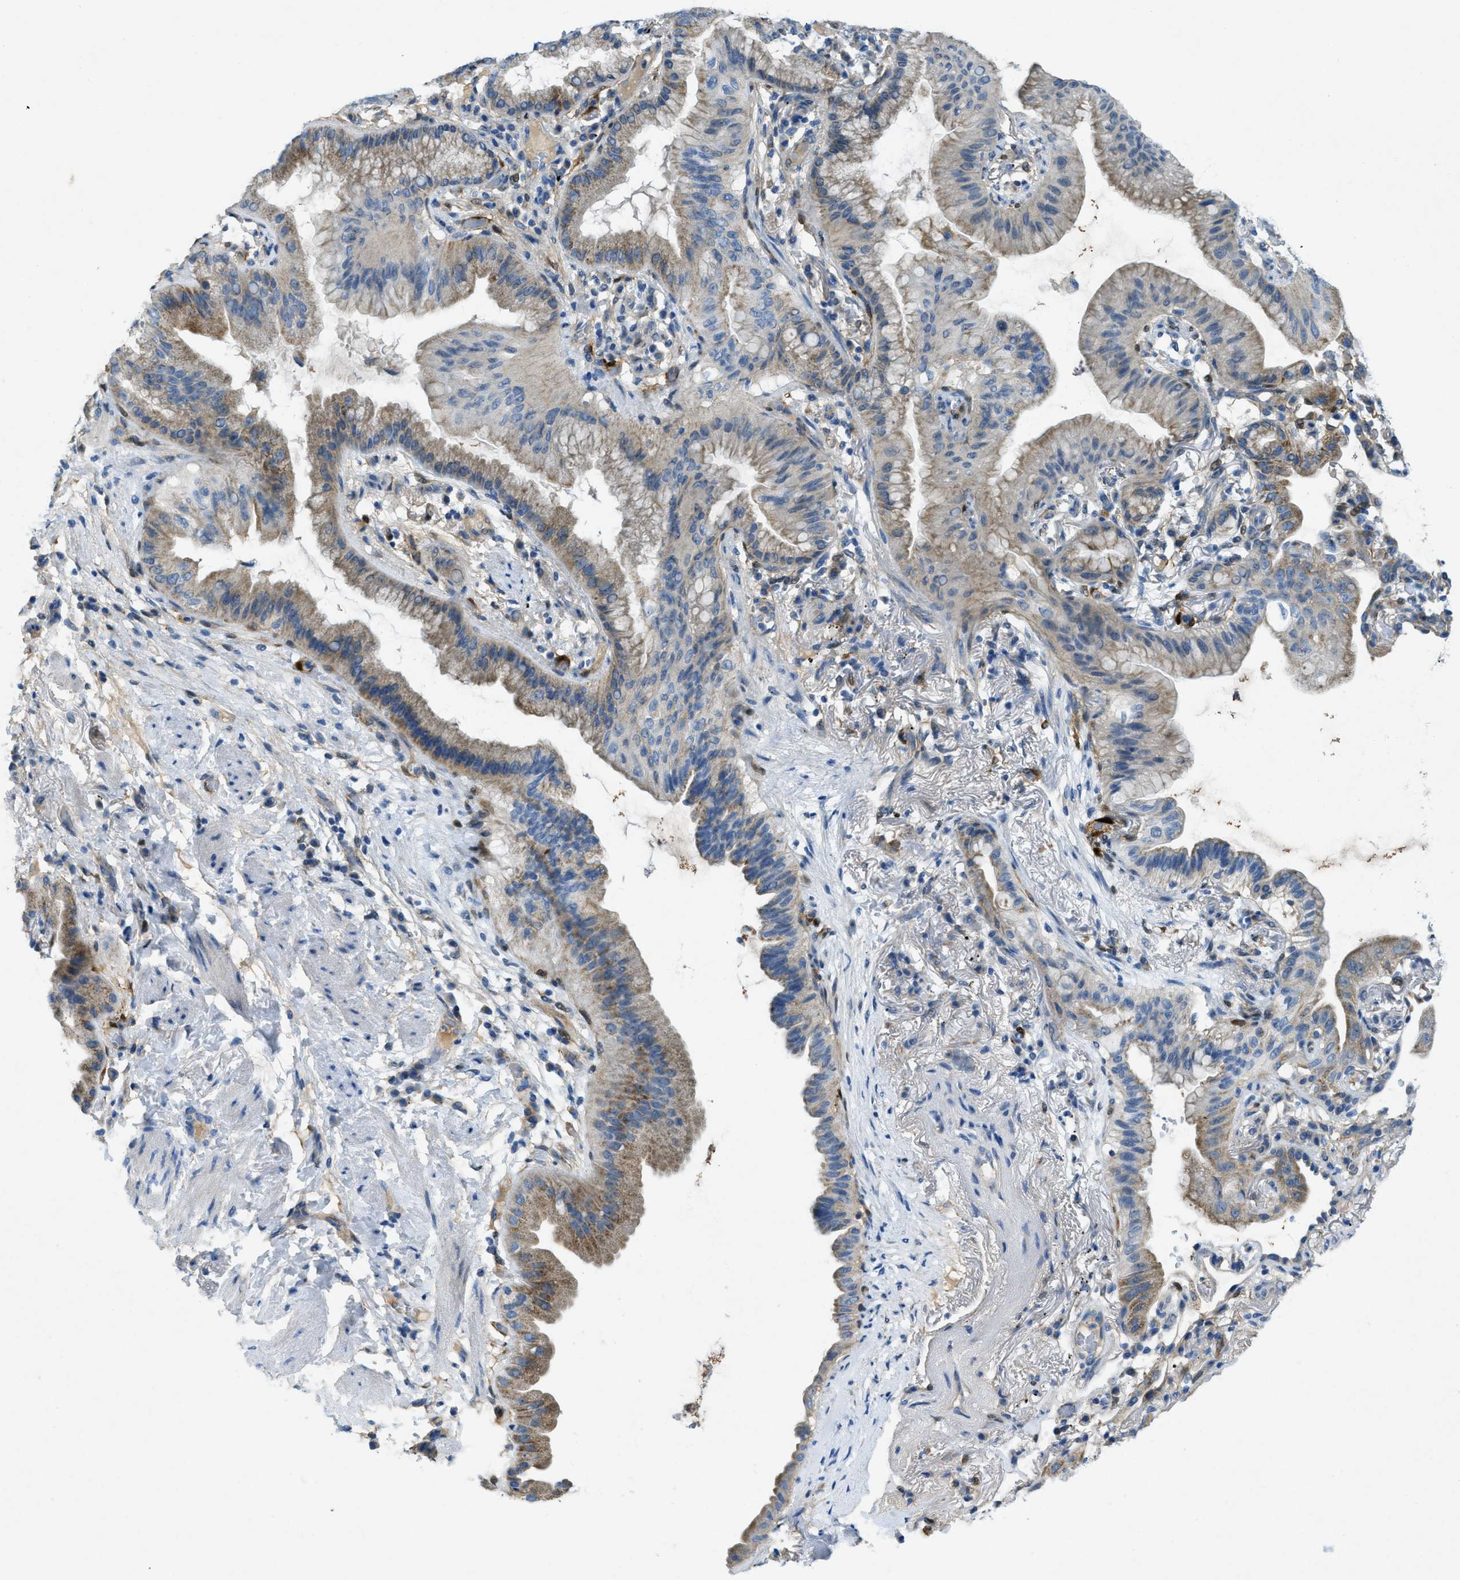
{"staining": {"intensity": "weak", "quantity": ">75%", "location": "cytoplasmic/membranous"}, "tissue": "lung cancer", "cell_type": "Tumor cells", "image_type": "cancer", "snomed": [{"axis": "morphology", "description": "Normal tissue, NOS"}, {"axis": "morphology", "description": "Adenocarcinoma, NOS"}, {"axis": "topography", "description": "Bronchus"}, {"axis": "topography", "description": "Lung"}], "caption": "Tumor cells show low levels of weak cytoplasmic/membranous expression in approximately >75% of cells in adenocarcinoma (lung). Using DAB (brown) and hematoxylin (blue) stains, captured at high magnification using brightfield microscopy.", "gene": "CYGB", "patient": {"sex": "female", "age": 70}}